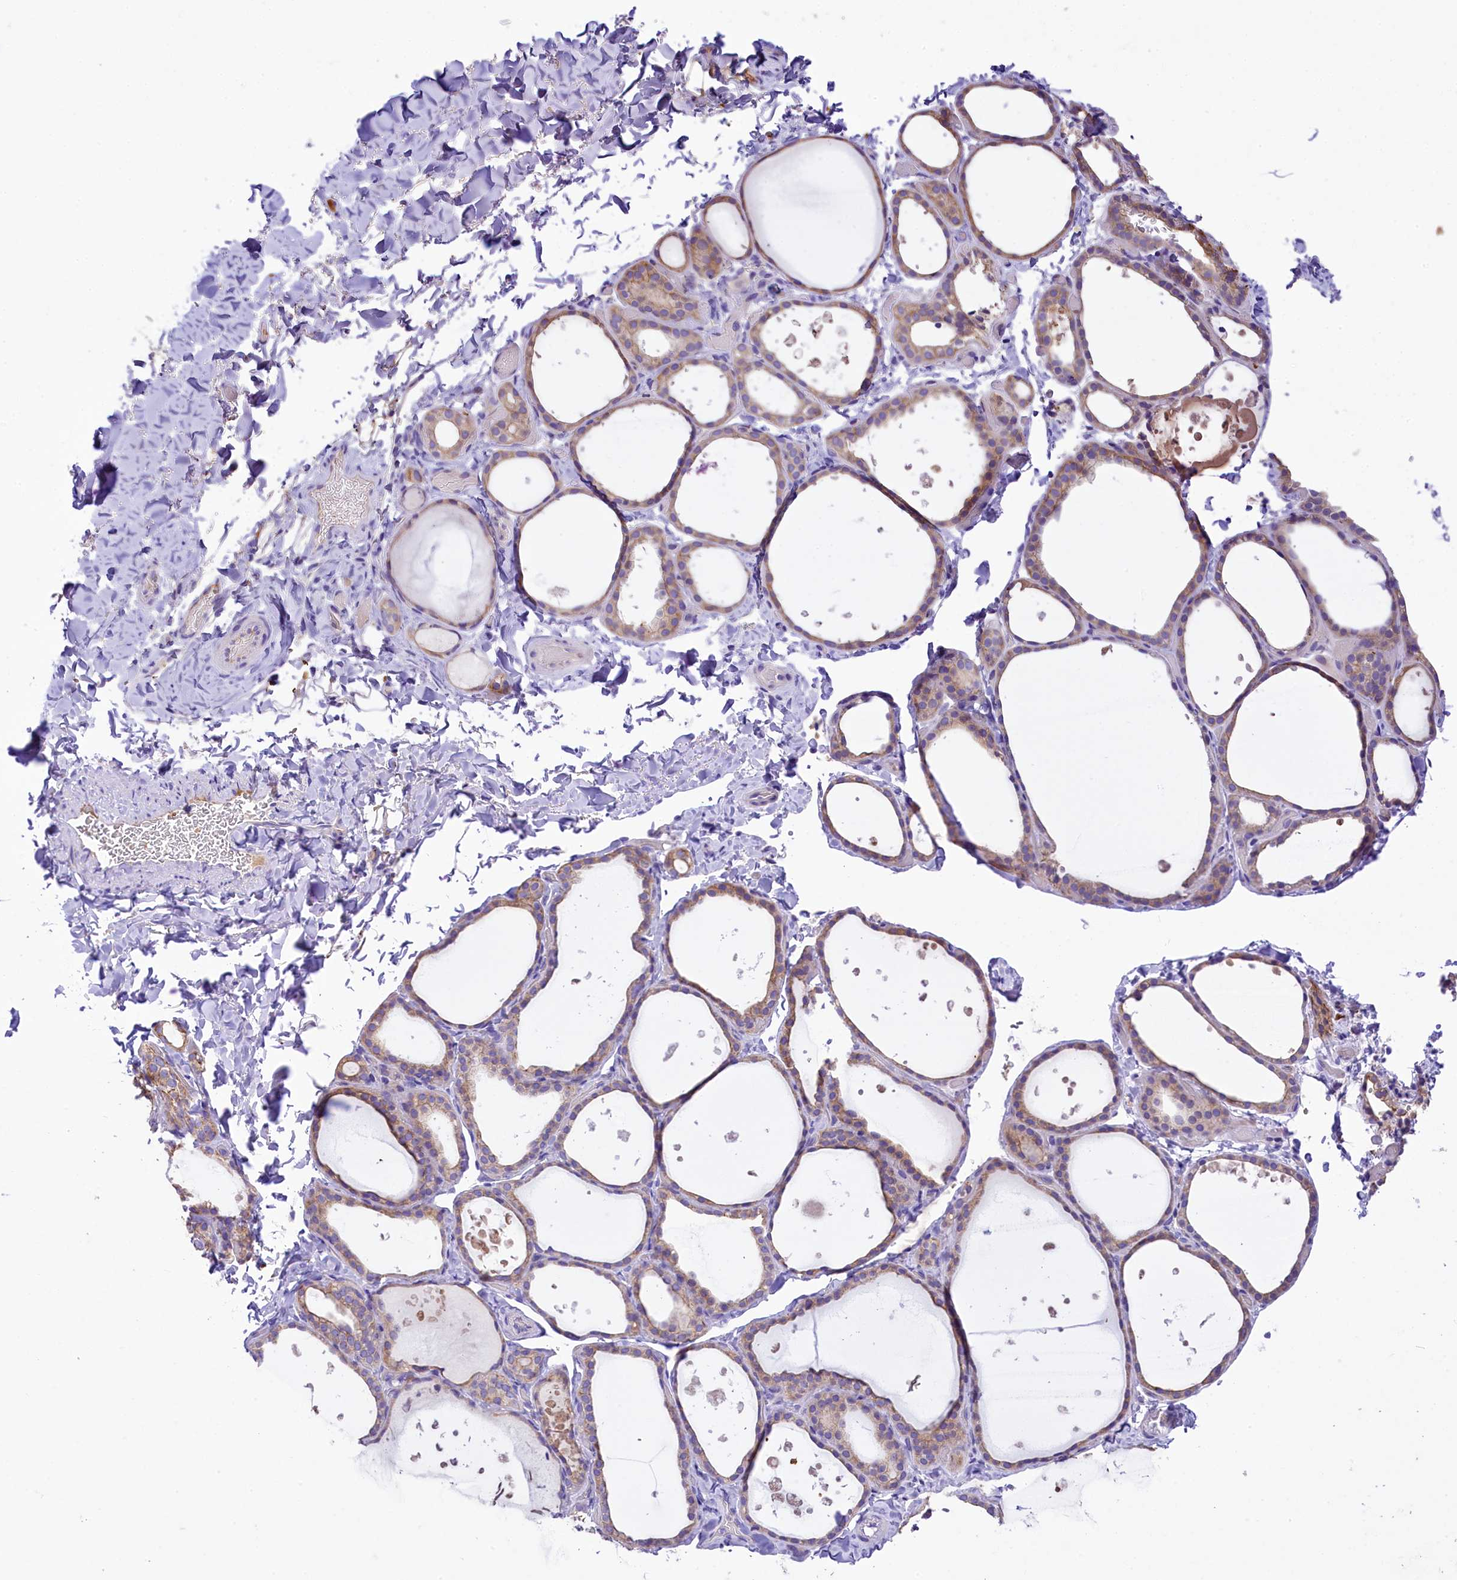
{"staining": {"intensity": "weak", "quantity": ">75%", "location": "cytoplasmic/membranous"}, "tissue": "thyroid gland", "cell_type": "Glandular cells", "image_type": "normal", "snomed": [{"axis": "morphology", "description": "Normal tissue, NOS"}, {"axis": "topography", "description": "Thyroid gland"}], "caption": "A brown stain highlights weak cytoplasmic/membranous expression of a protein in glandular cells of unremarkable thyroid gland. (DAB (3,3'-diaminobenzidine) = brown stain, brightfield microscopy at high magnification).", "gene": "LARP4", "patient": {"sex": "female", "age": 44}}